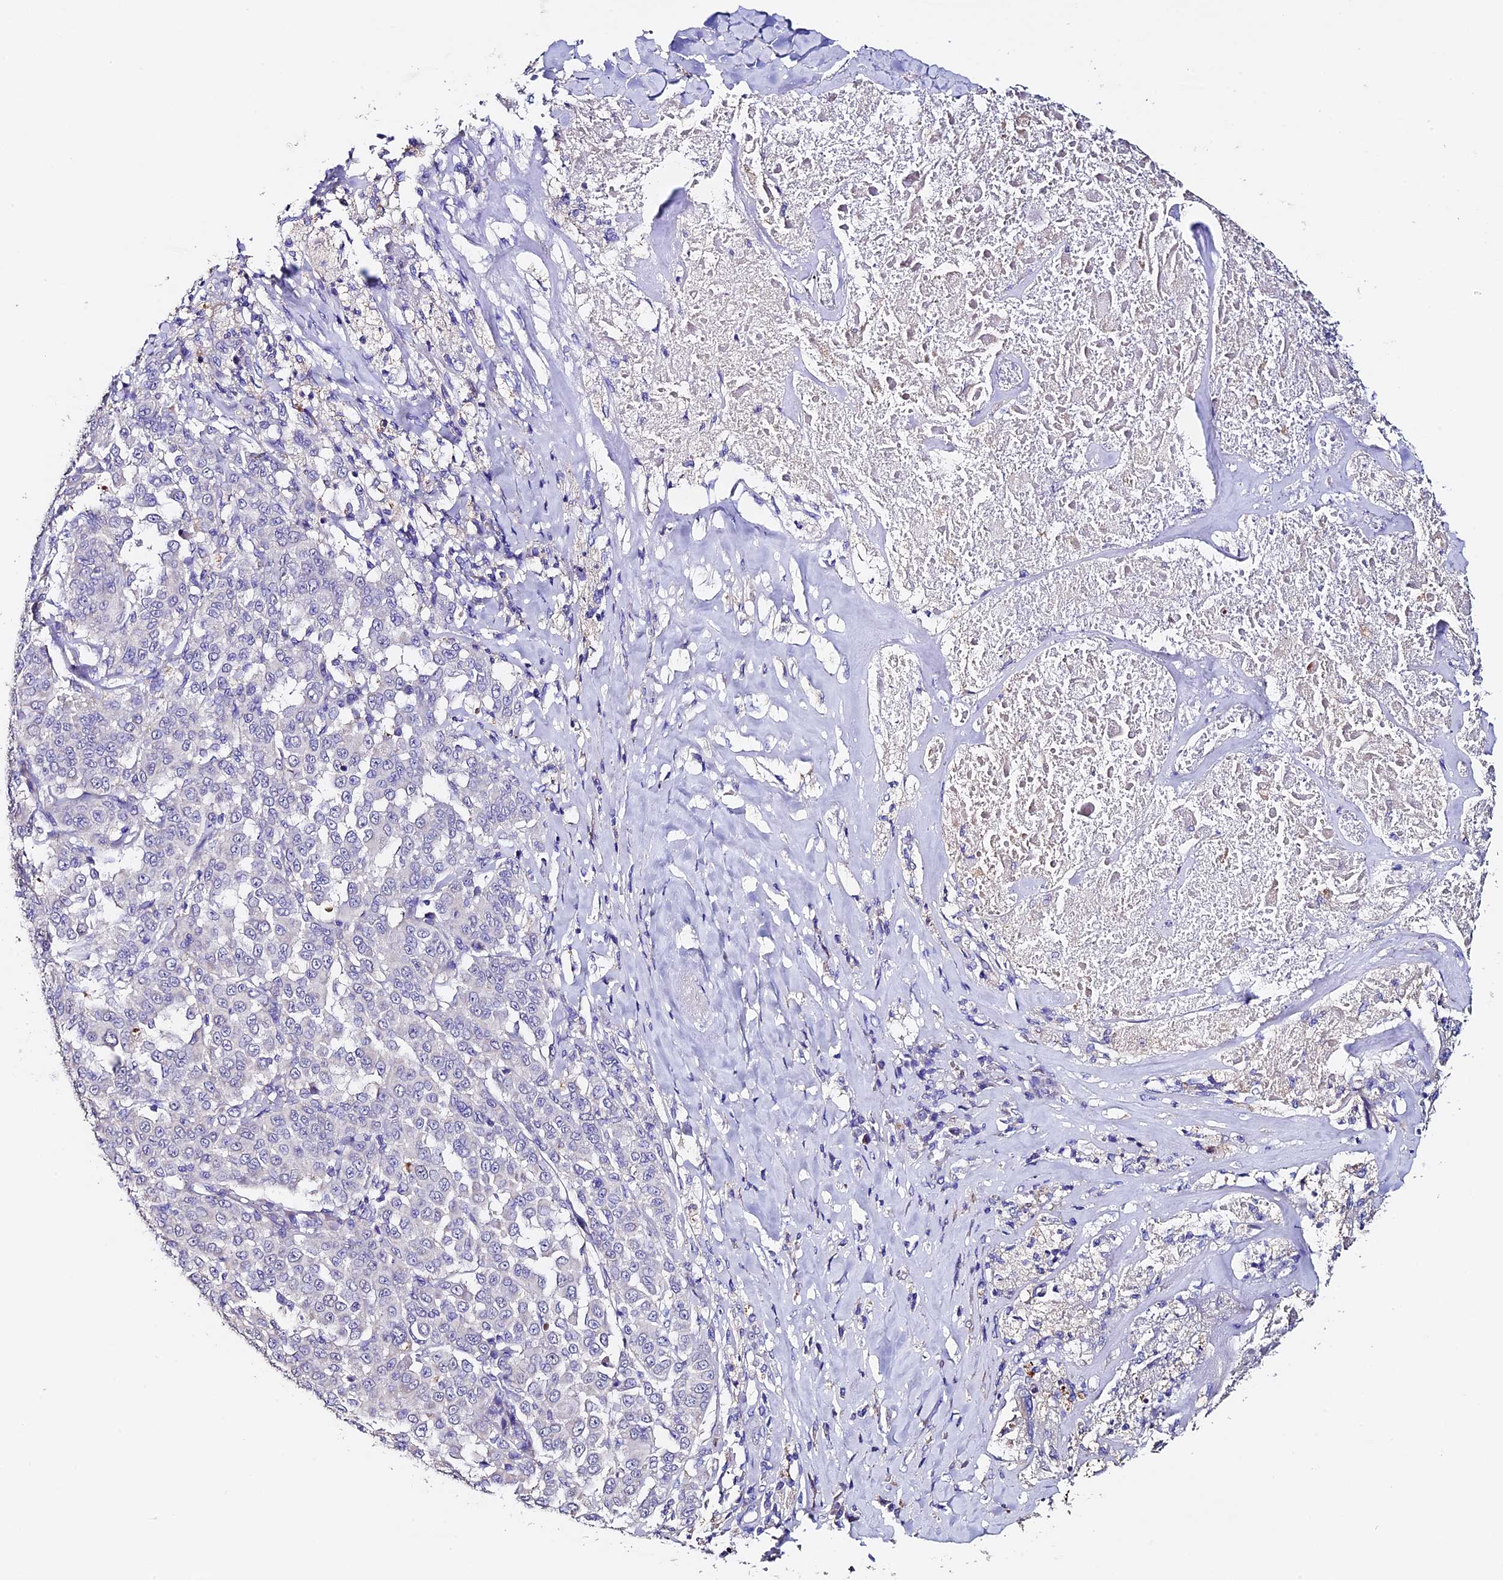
{"staining": {"intensity": "negative", "quantity": "none", "location": "none"}, "tissue": "melanoma", "cell_type": "Tumor cells", "image_type": "cancer", "snomed": [{"axis": "morphology", "description": "Malignant melanoma, Metastatic site"}, {"axis": "topography", "description": "Lymph node"}], "caption": "Tumor cells are negative for protein expression in human melanoma.", "gene": "FBXW9", "patient": {"sex": "male", "age": 62}}